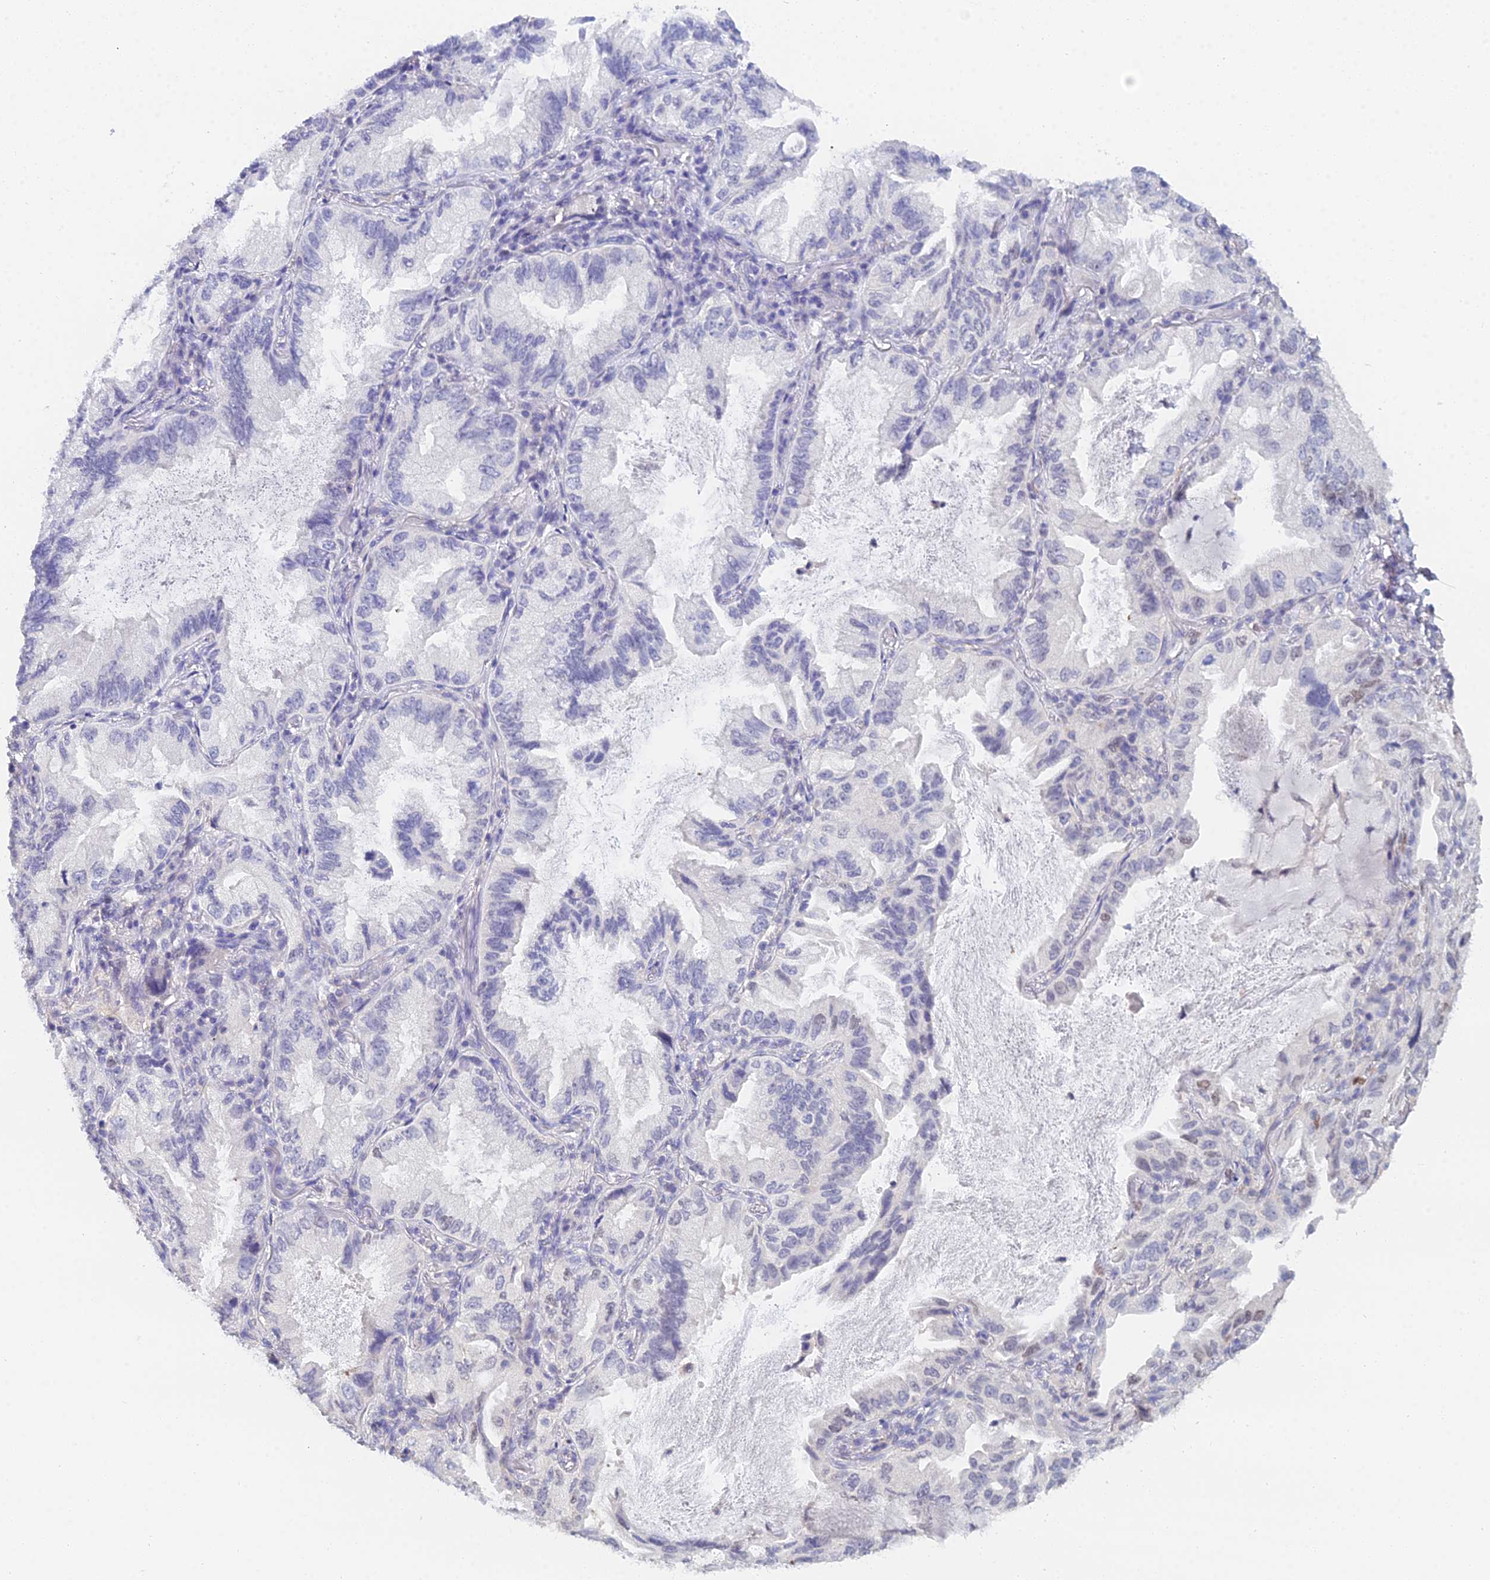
{"staining": {"intensity": "negative", "quantity": "none", "location": "none"}, "tissue": "lung cancer", "cell_type": "Tumor cells", "image_type": "cancer", "snomed": [{"axis": "morphology", "description": "Adenocarcinoma, NOS"}, {"axis": "topography", "description": "Lung"}], "caption": "IHC histopathology image of lung cancer (adenocarcinoma) stained for a protein (brown), which shows no positivity in tumor cells. (DAB immunohistochemistry (IHC) with hematoxylin counter stain).", "gene": "MCM2", "patient": {"sex": "female", "age": 69}}